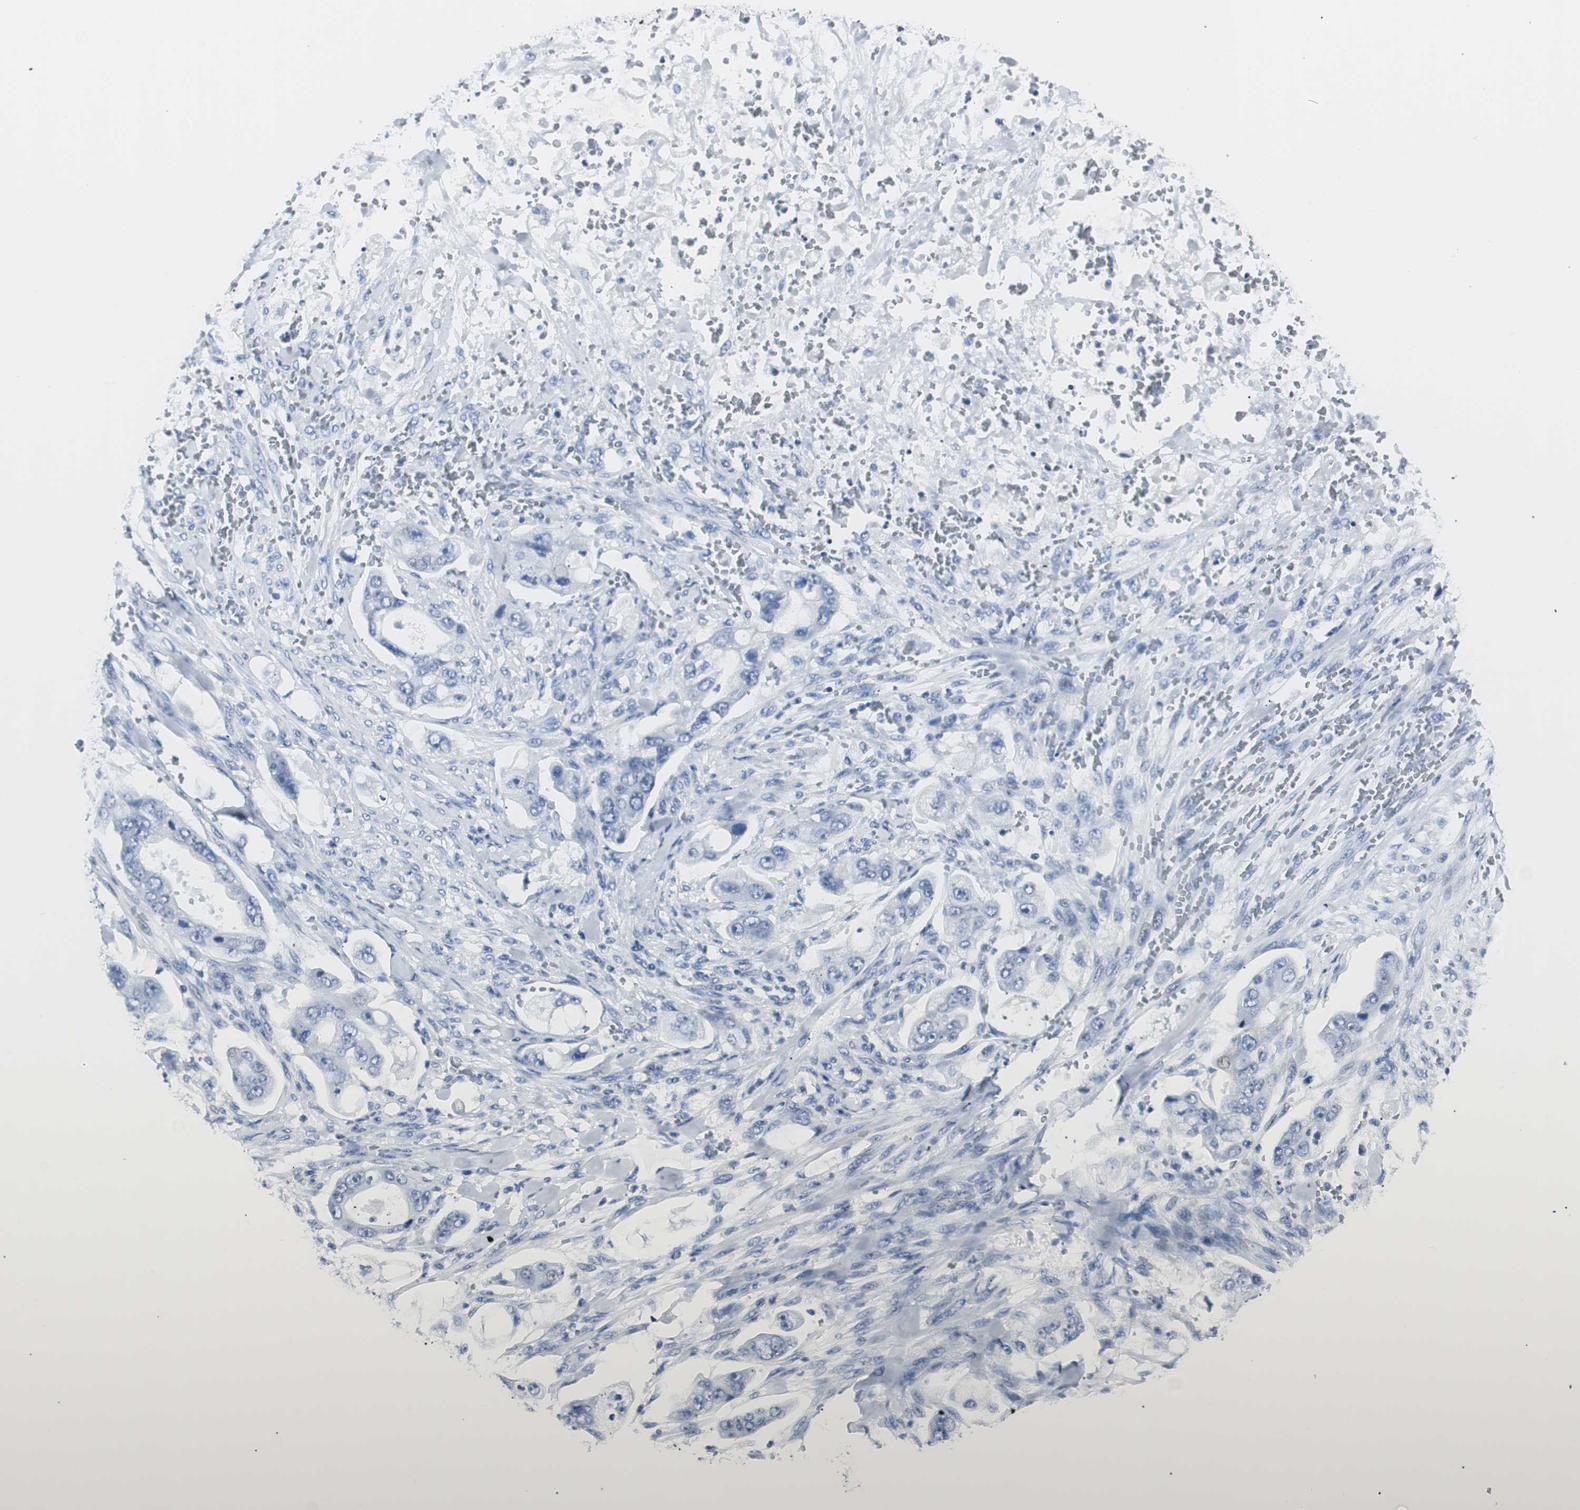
{"staining": {"intensity": "negative", "quantity": "none", "location": "none"}, "tissue": "stomach cancer", "cell_type": "Tumor cells", "image_type": "cancer", "snomed": [{"axis": "morphology", "description": "Adenocarcinoma, NOS"}, {"axis": "topography", "description": "Stomach"}], "caption": "This histopathology image is of stomach adenocarcinoma stained with immunohistochemistry (IHC) to label a protein in brown with the nuclei are counter-stained blue. There is no expression in tumor cells. (DAB immunohistochemistry (IHC) visualized using brightfield microscopy, high magnification).", "gene": "GAP43", "patient": {"sex": "male", "age": 62}}